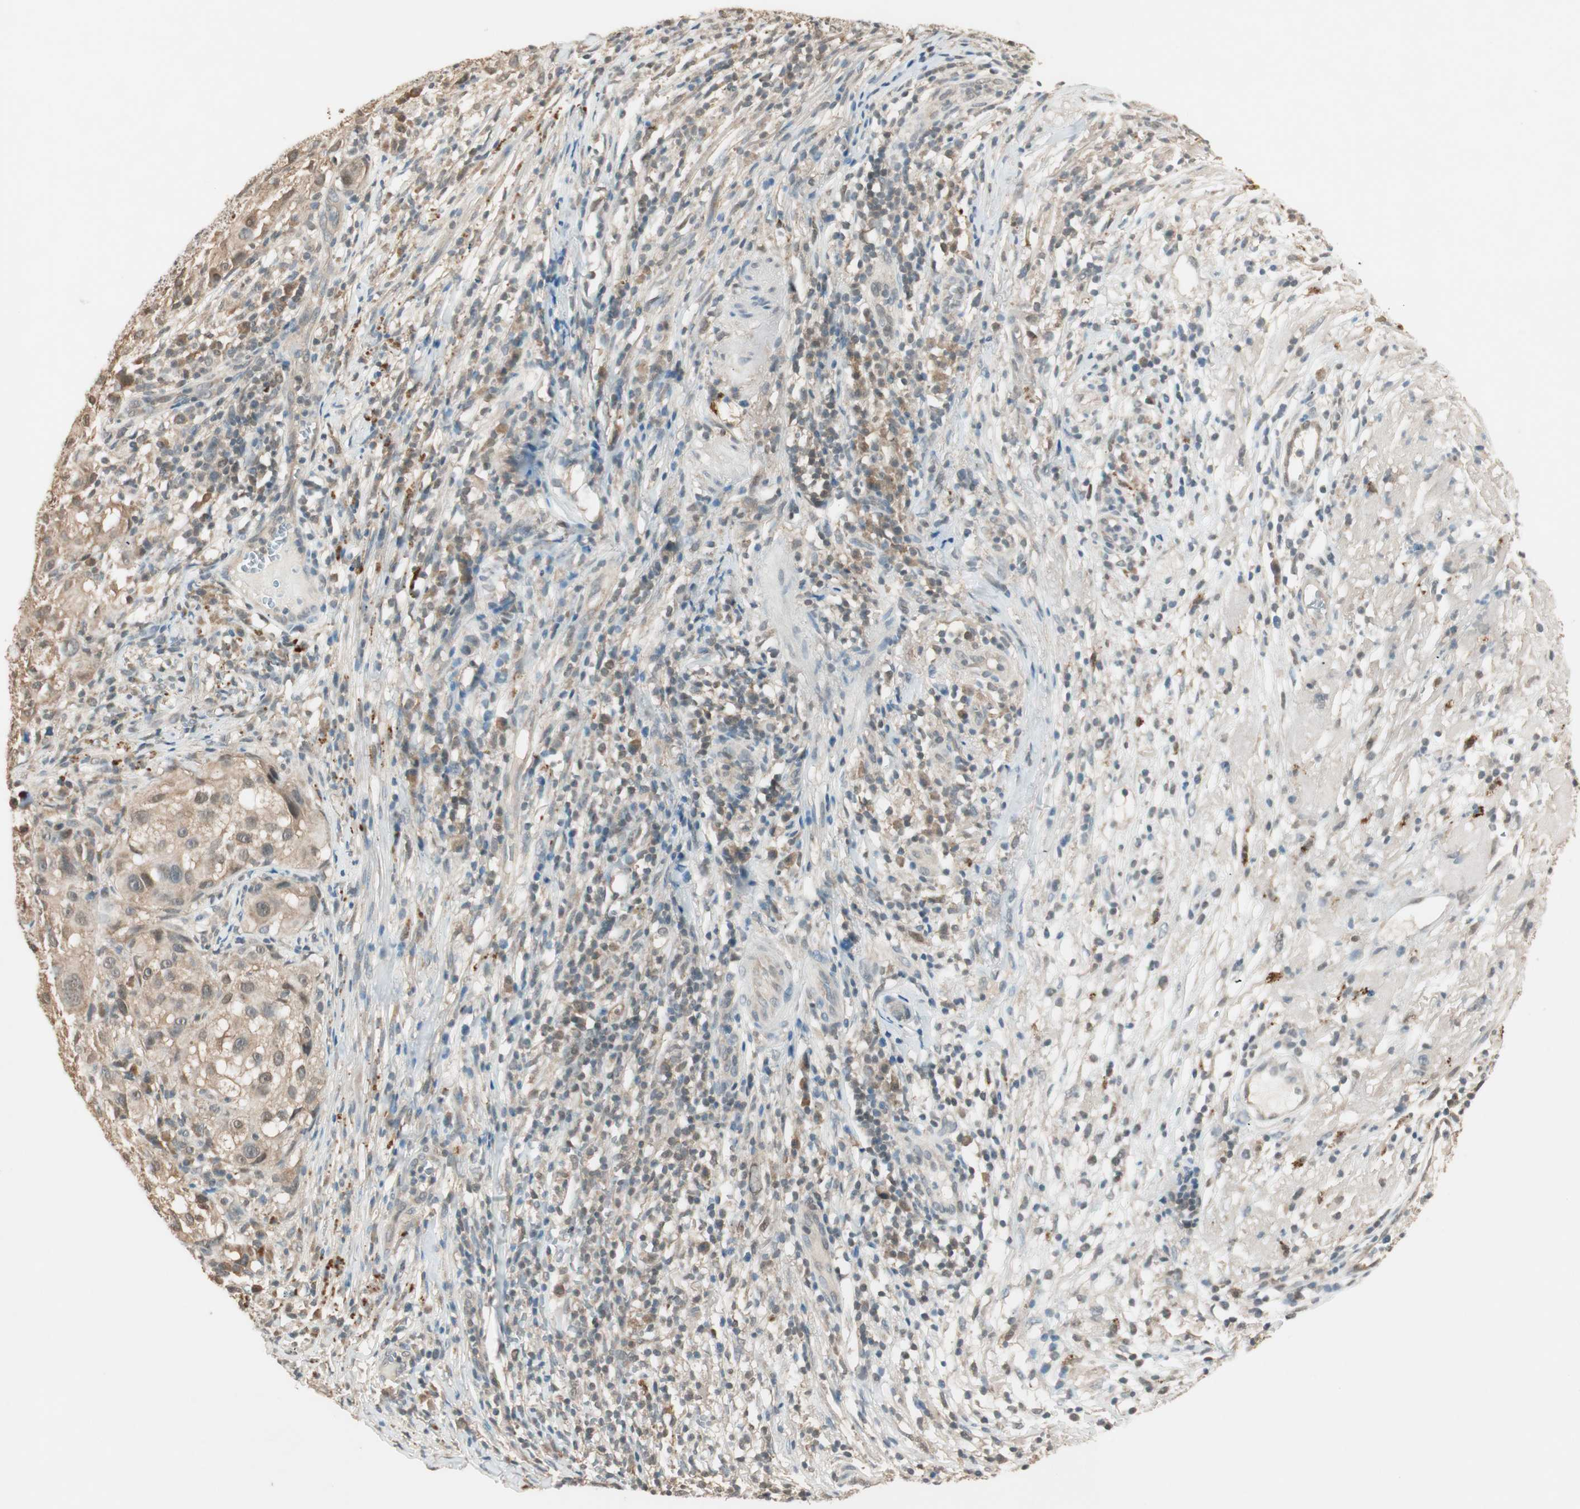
{"staining": {"intensity": "moderate", "quantity": ">75%", "location": "cytoplasmic/membranous"}, "tissue": "melanoma", "cell_type": "Tumor cells", "image_type": "cancer", "snomed": [{"axis": "morphology", "description": "Necrosis, NOS"}, {"axis": "morphology", "description": "Malignant melanoma, NOS"}, {"axis": "topography", "description": "Skin"}], "caption": "Melanoma was stained to show a protein in brown. There is medium levels of moderate cytoplasmic/membranous staining in about >75% of tumor cells. (Stains: DAB (3,3'-diaminobenzidine) in brown, nuclei in blue, Microscopy: brightfield microscopy at high magnification).", "gene": "USP5", "patient": {"sex": "female", "age": 87}}